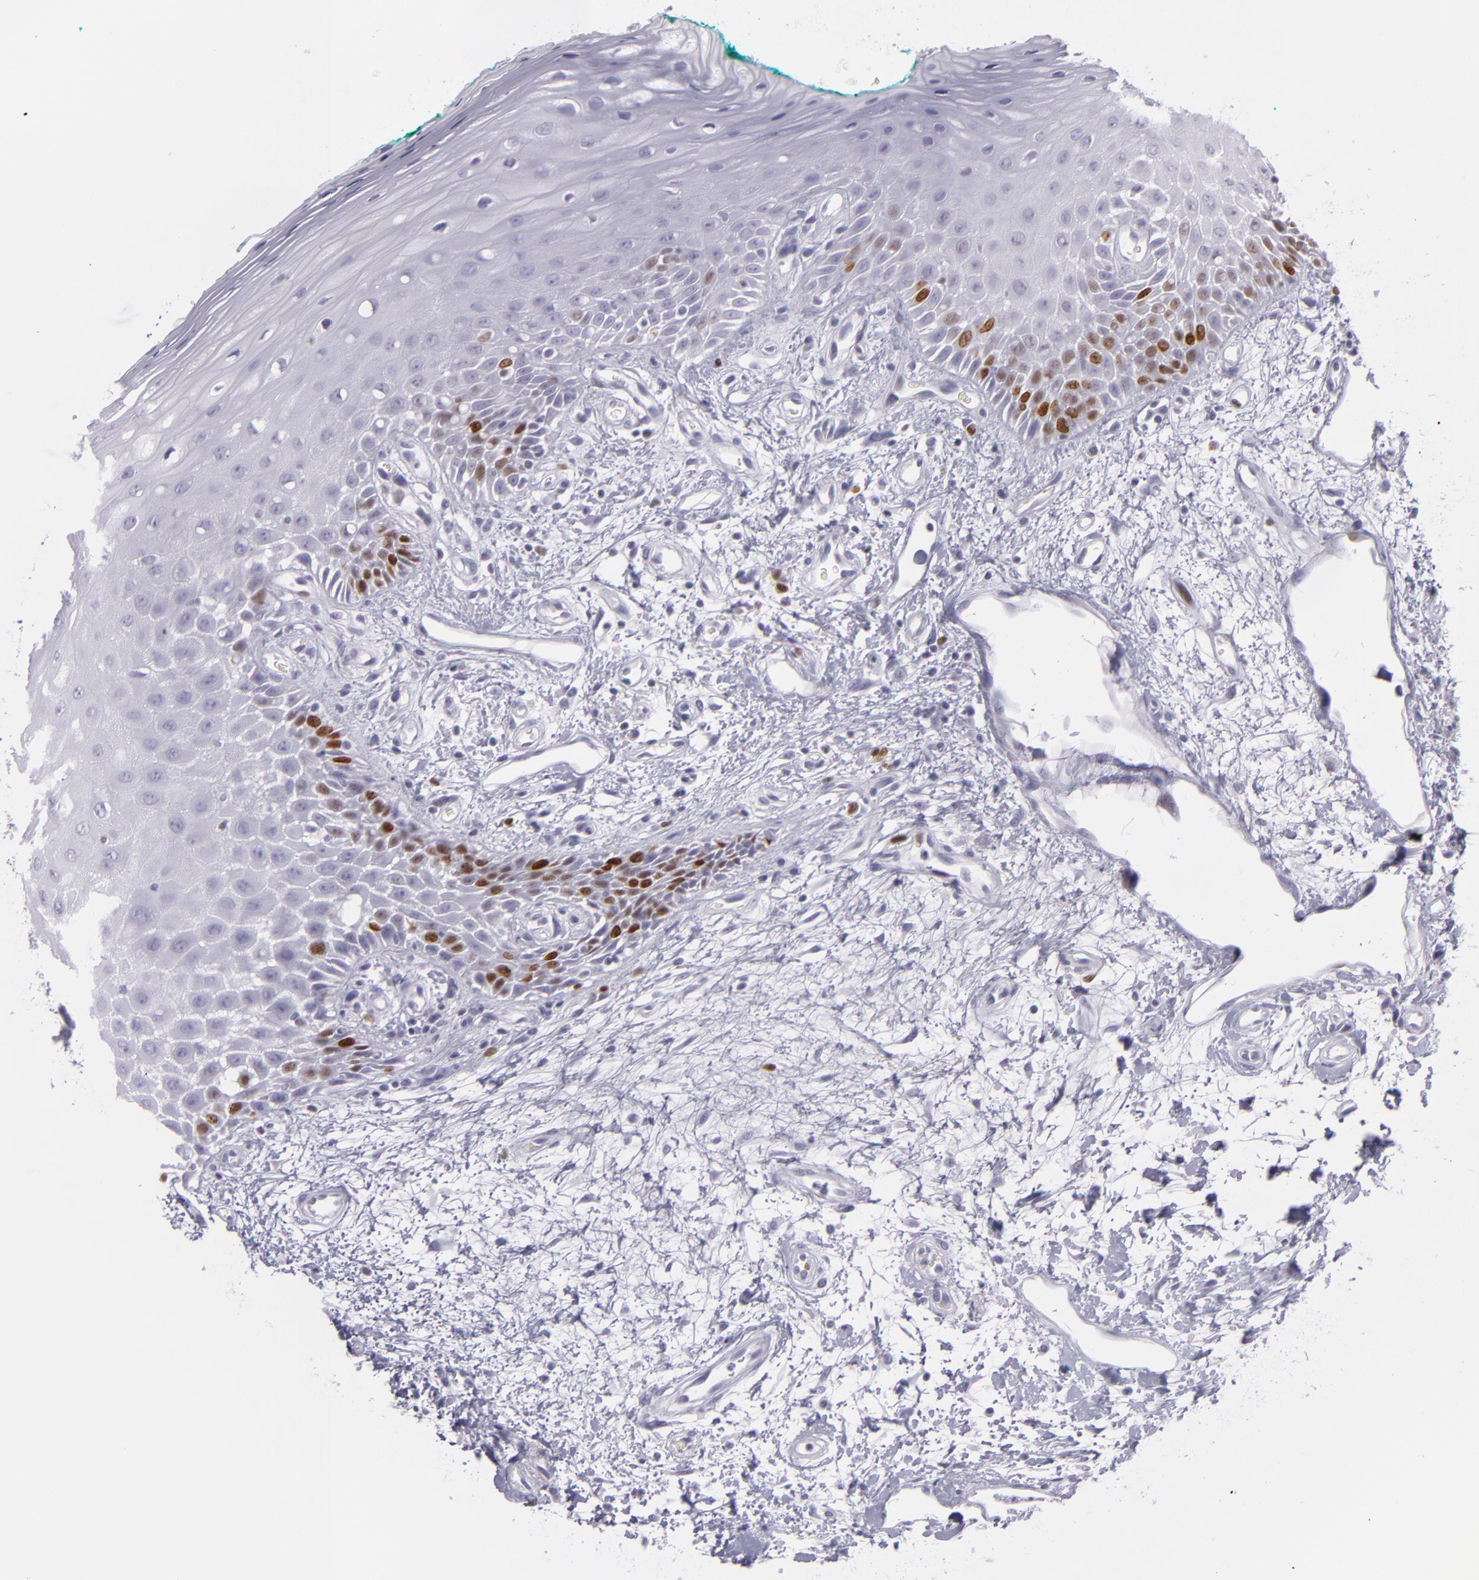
{"staining": {"intensity": "moderate", "quantity": "<25%", "location": "nuclear"}, "tissue": "oral mucosa", "cell_type": "Squamous epithelial cells", "image_type": "normal", "snomed": [{"axis": "morphology", "description": "Normal tissue, NOS"}, {"axis": "morphology", "description": "Squamous cell carcinoma, NOS"}, {"axis": "topography", "description": "Skeletal muscle"}, {"axis": "topography", "description": "Oral tissue"}, {"axis": "topography", "description": "Head-Neck"}], "caption": "Immunohistochemistry of unremarkable oral mucosa exhibits low levels of moderate nuclear positivity in approximately <25% of squamous epithelial cells. (DAB IHC with brightfield microscopy, high magnification).", "gene": "MCM3", "patient": {"sex": "female", "age": 84}}